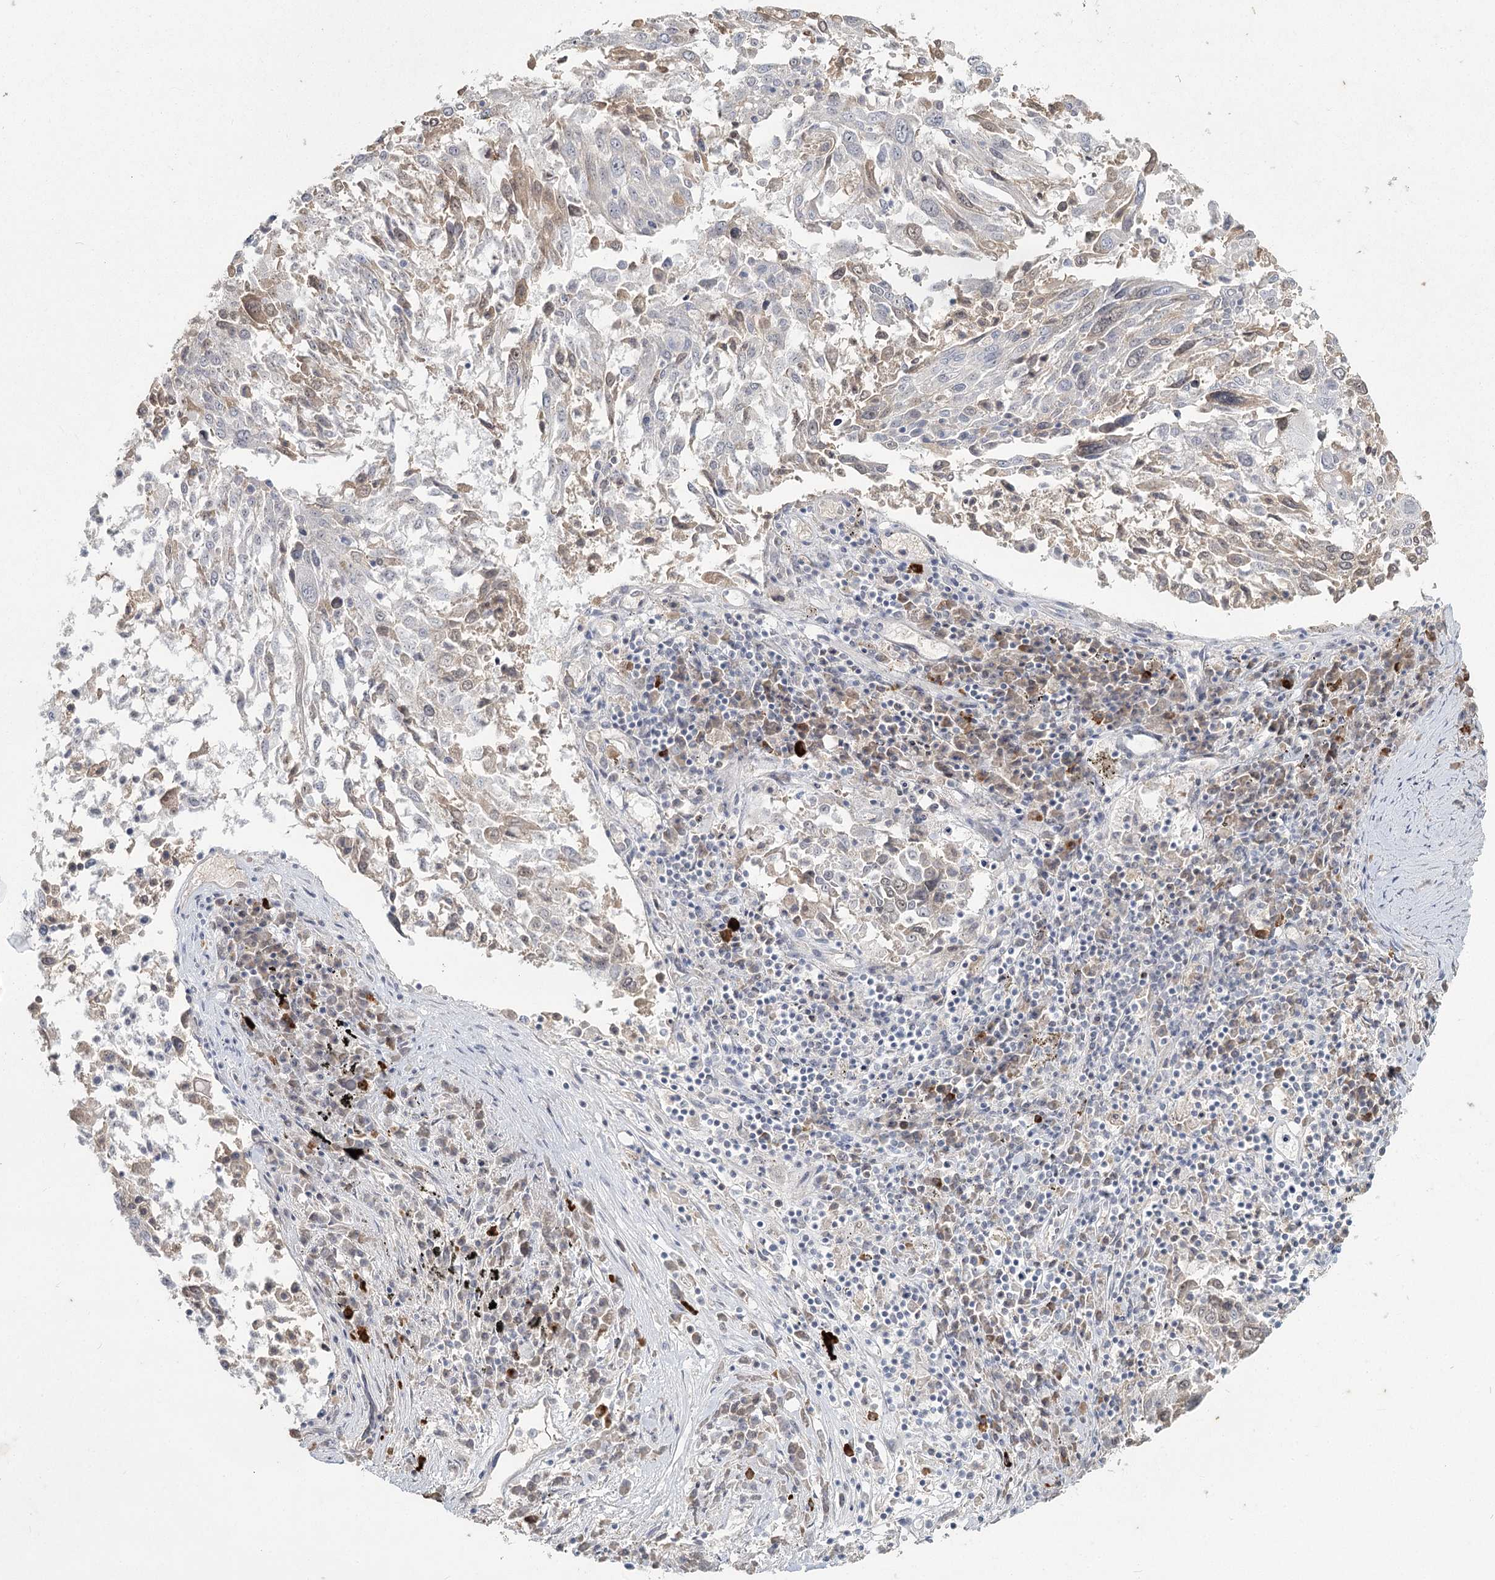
{"staining": {"intensity": "weak", "quantity": "<25%", "location": "nuclear"}, "tissue": "lung cancer", "cell_type": "Tumor cells", "image_type": "cancer", "snomed": [{"axis": "morphology", "description": "Squamous cell carcinoma, NOS"}, {"axis": "topography", "description": "Lung"}], "caption": "IHC photomicrograph of human lung cancer stained for a protein (brown), which shows no staining in tumor cells.", "gene": "LY6G5C", "patient": {"sex": "male", "age": 65}}